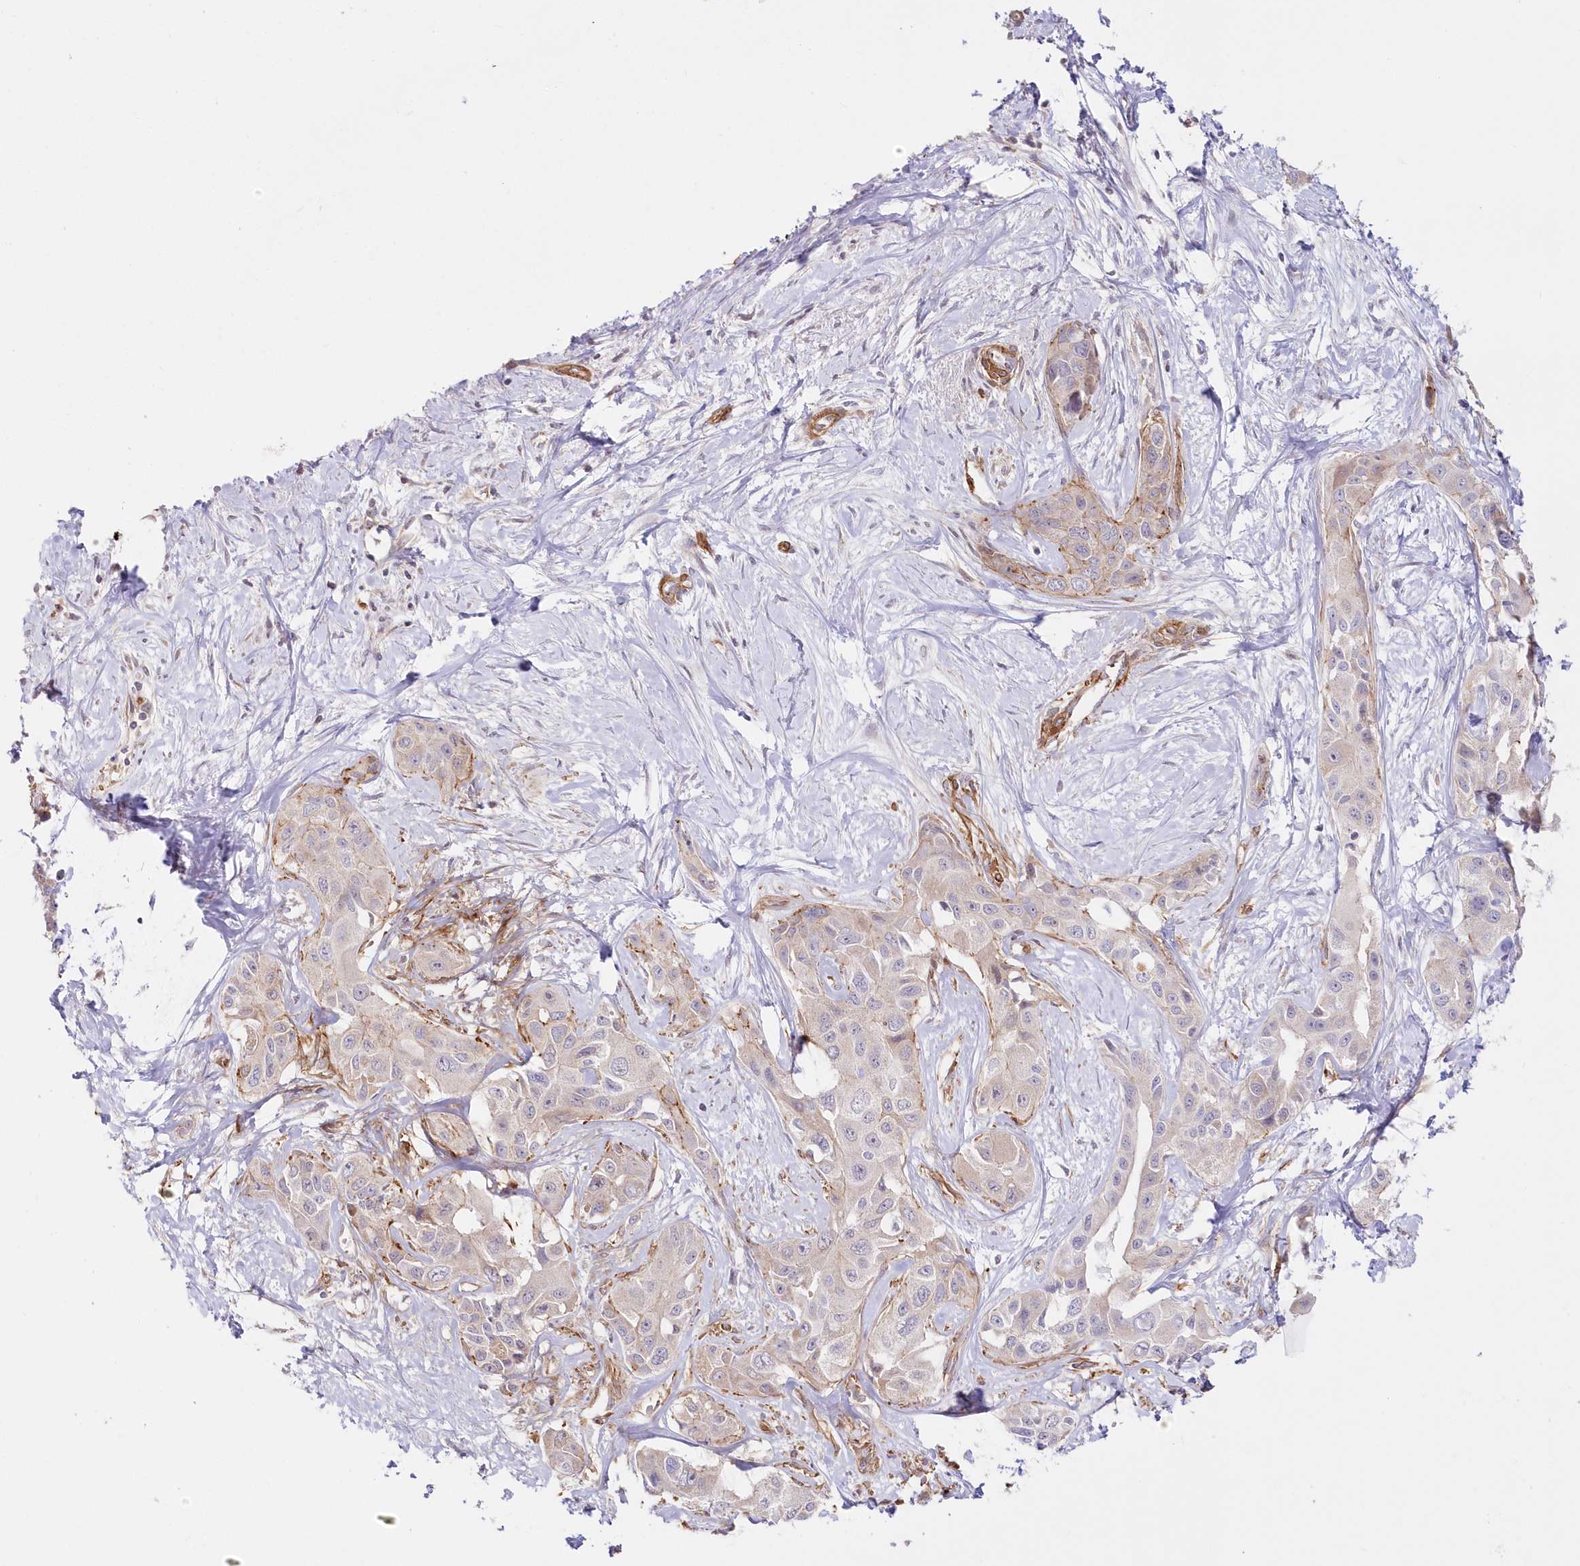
{"staining": {"intensity": "negative", "quantity": "none", "location": "none"}, "tissue": "liver cancer", "cell_type": "Tumor cells", "image_type": "cancer", "snomed": [{"axis": "morphology", "description": "Cholangiocarcinoma"}, {"axis": "topography", "description": "Liver"}], "caption": "Histopathology image shows no significant protein positivity in tumor cells of cholangiocarcinoma (liver).", "gene": "AFAP1L2", "patient": {"sex": "male", "age": 59}}